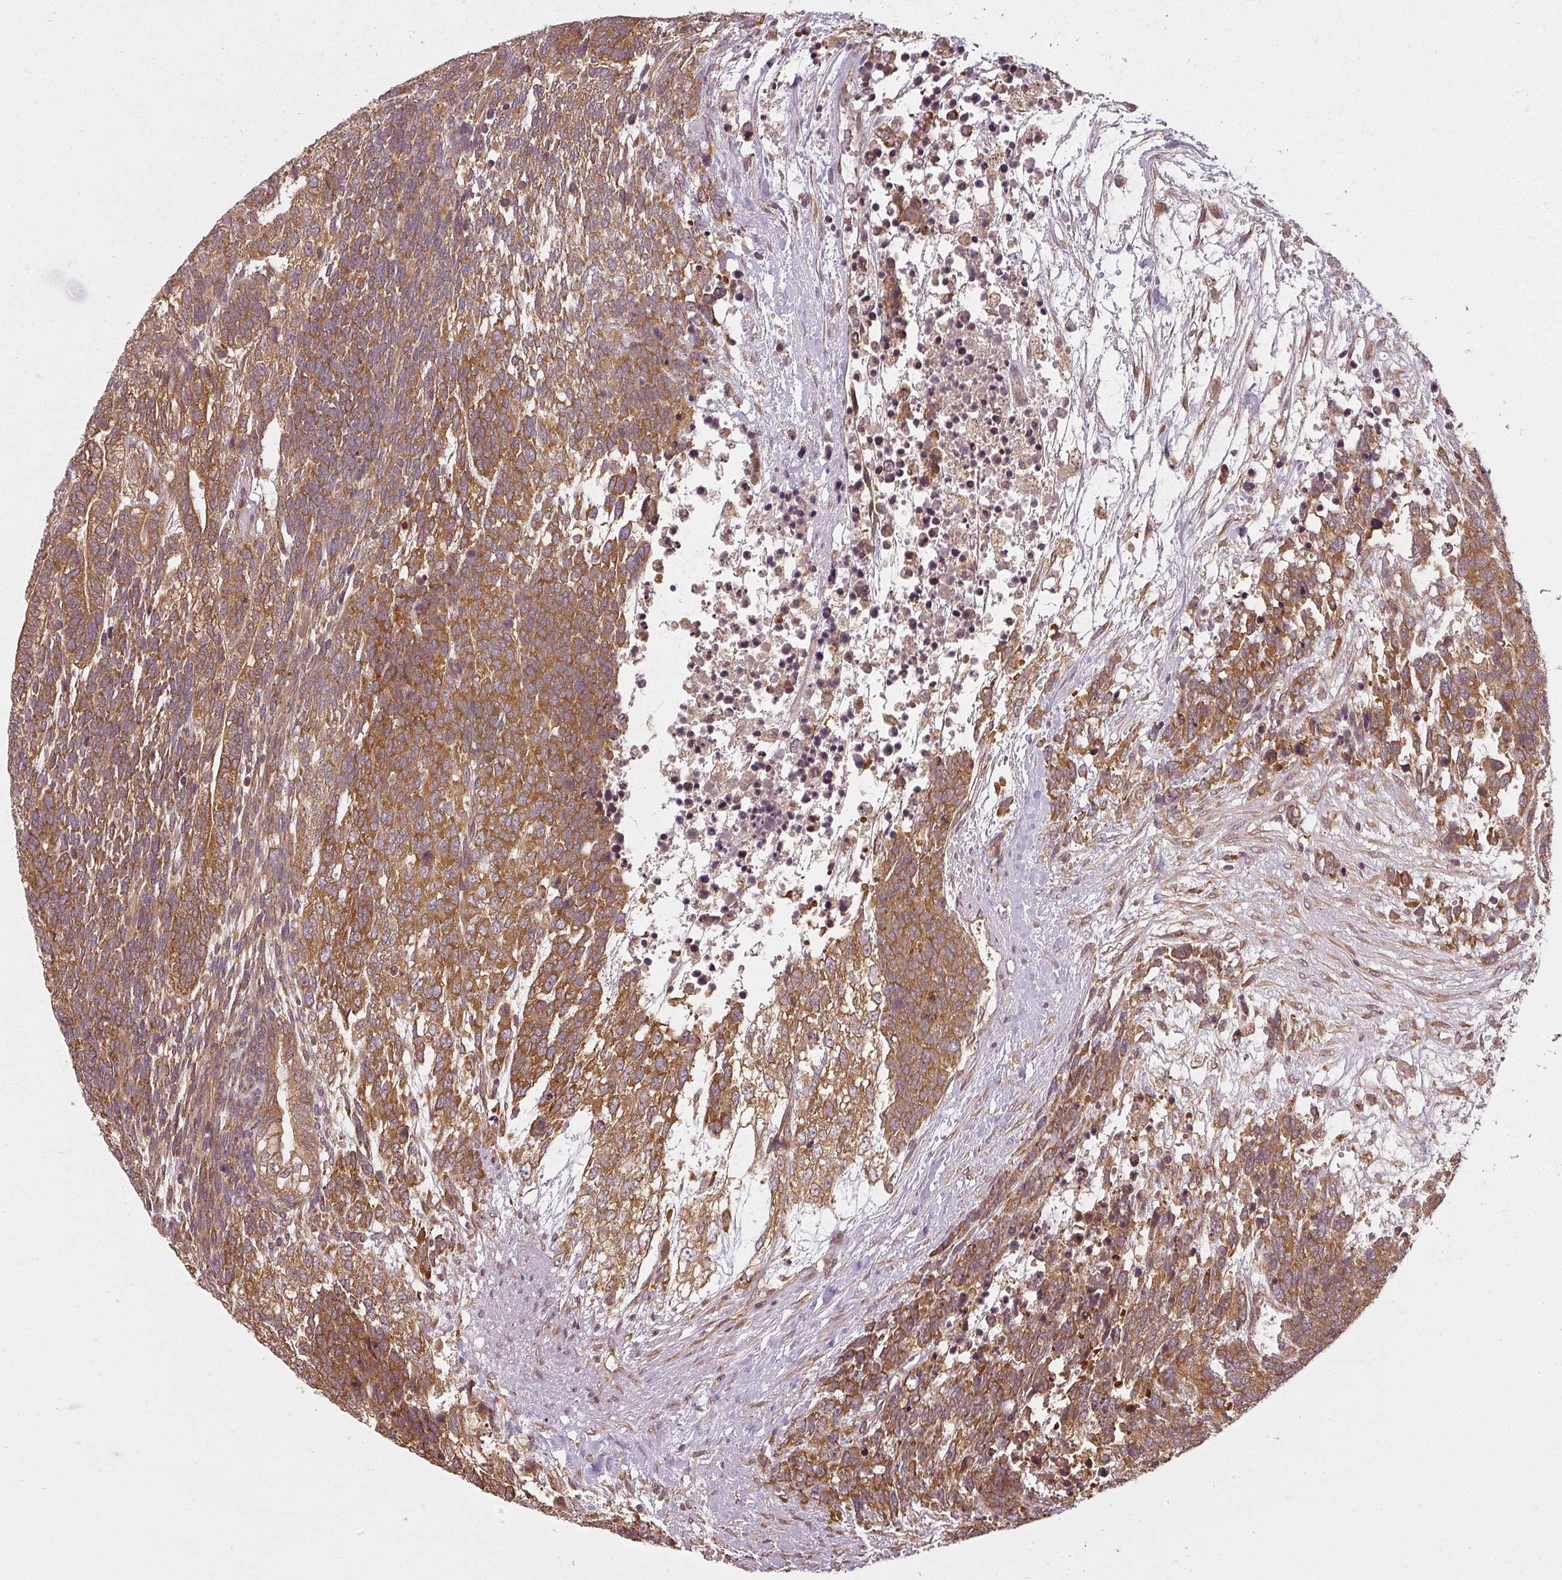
{"staining": {"intensity": "strong", "quantity": ">75%", "location": "cytoplasmic/membranous"}, "tissue": "testis cancer", "cell_type": "Tumor cells", "image_type": "cancer", "snomed": [{"axis": "morphology", "description": "Carcinoma, Embryonal, NOS"}, {"axis": "topography", "description": "Testis"}], "caption": "This micrograph reveals testis cancer stained with immunohistochemistry to label a protein in brown. The cytoplasmic/membranous of tumor cells show strong positivity for the protein. Nuclei are counter-stained blue.", "gene": "RPL24", "patient": {"sex": "male", "age": 23}}